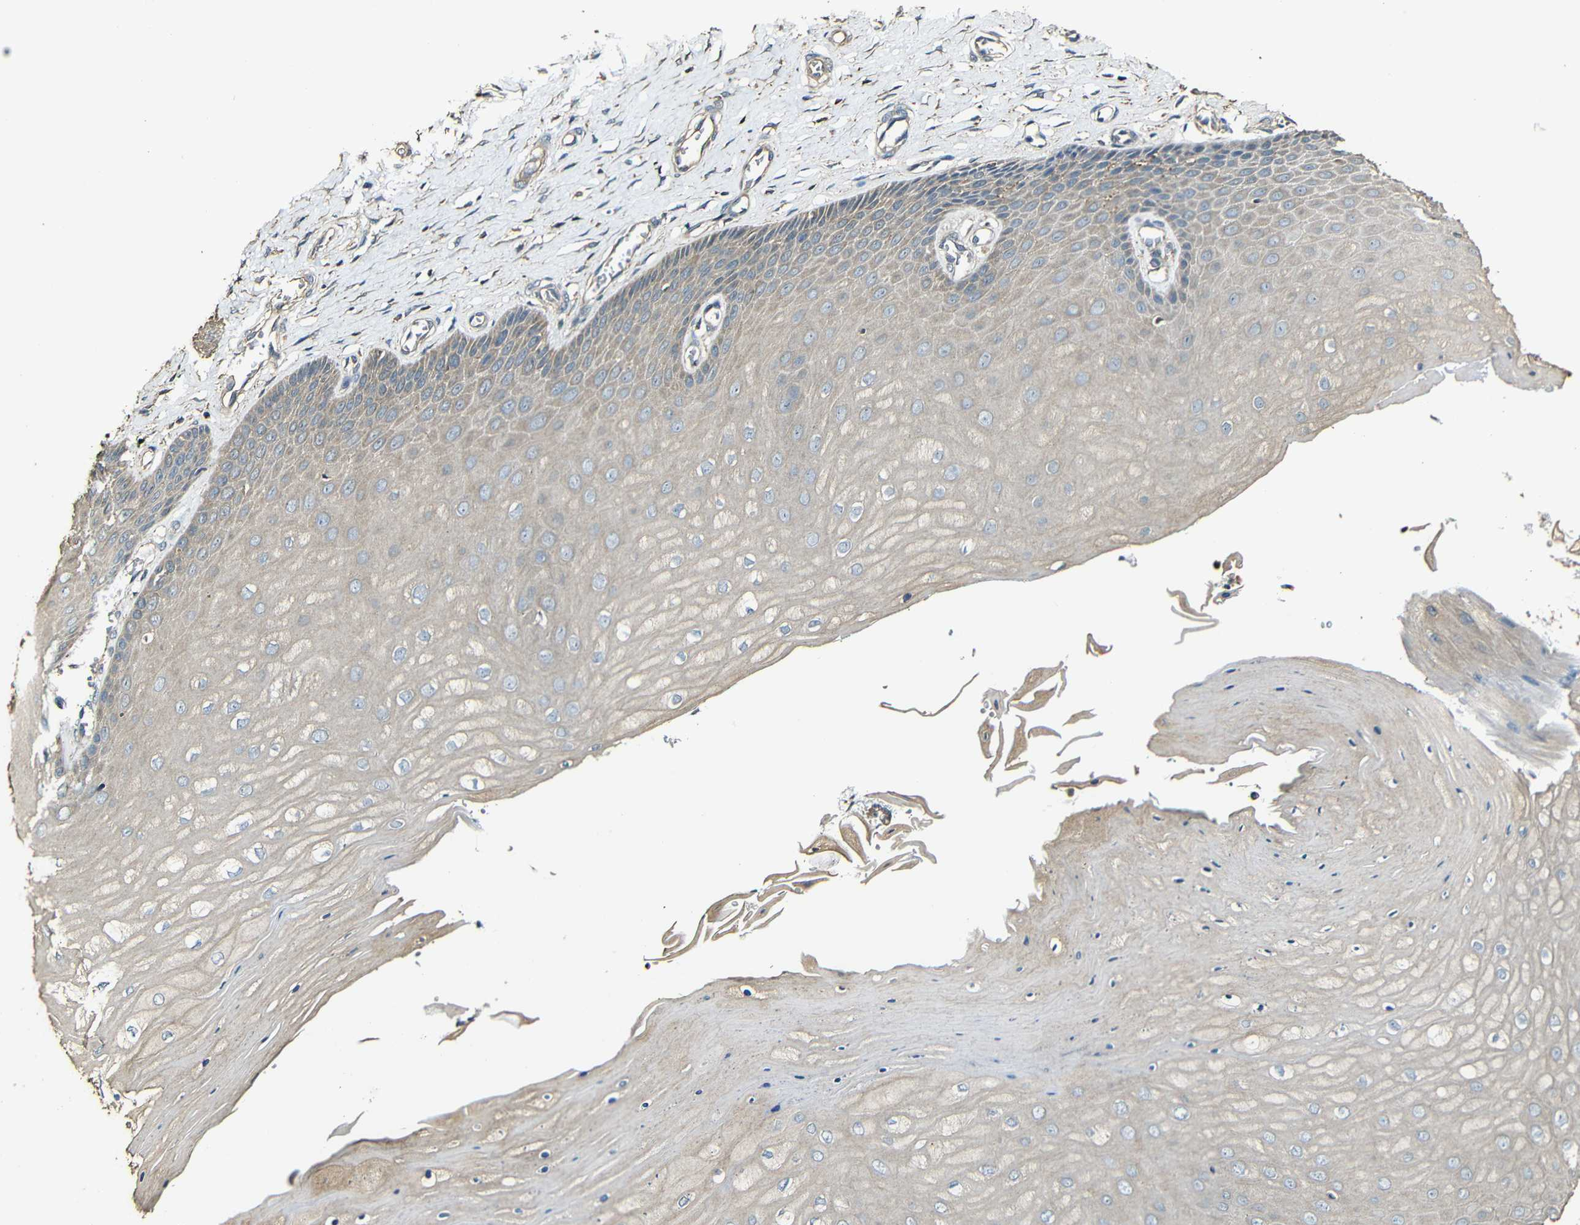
{"staining": {"intensity": "moderate", "quantity": ">75%", "location": "cytoplasmic/membranous"}, "tissue": "cervix", "cell_type": "Glandular cells", "image_type": "normal", "snomed": [{"axis": "morphology", "description": "Normal tissue, NOS"}, {"axis": "topography", "description": "Cervix"}], "caption": "Brown immunohistochemical staining in unremarkable human cervix demonstrates moderate cytoplasmic/membranous staining in approximately >75% of glandular cells.", "gene": "CASP8", "patient": {"sex": "female", "age": 55}}